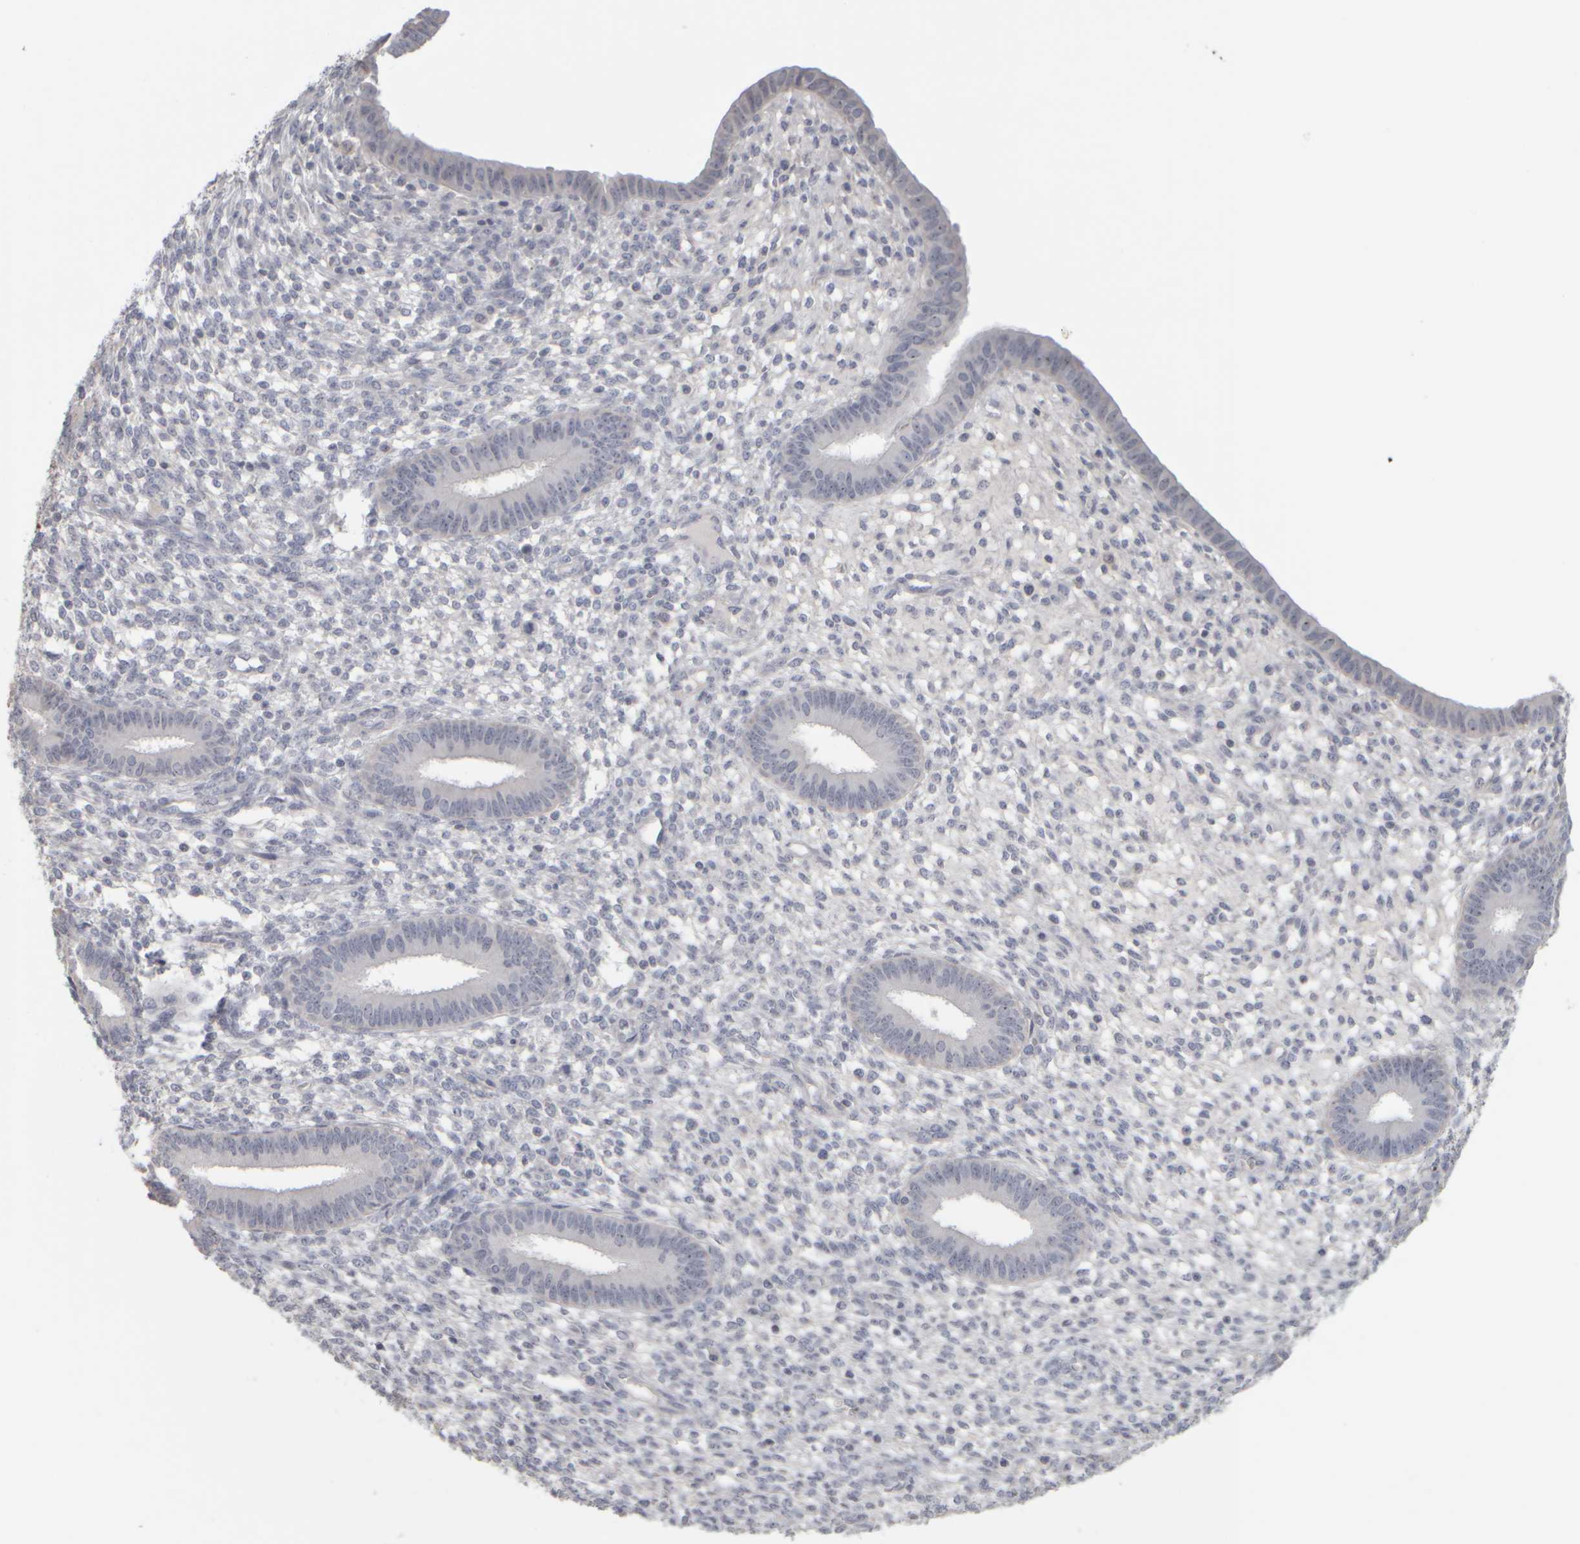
{"staining": {"intensity": "negative", "quantity": "none", "location": "none"}, "tissue": "endometrium", "cell_type": "Cells in endometrial stroma", "image_type": "normal", "snomed": [{"axis": "morphology", "description": "Normal tissue, NOS"}, {"axis": "topography", "description": "Endometrium"}], "caption": "Endometrium was stained to show a protein in brown. There is no significant staining in cells in endometrial stroma. Brightfield microscopy of immunohistochemistry stained with DAB (3,3'-diaminobenzidine) (brown) and hematoxylin (blue), captured at high magnification.", "gene": "DCXR", "patient": {"sex": "female", "age": 46}}